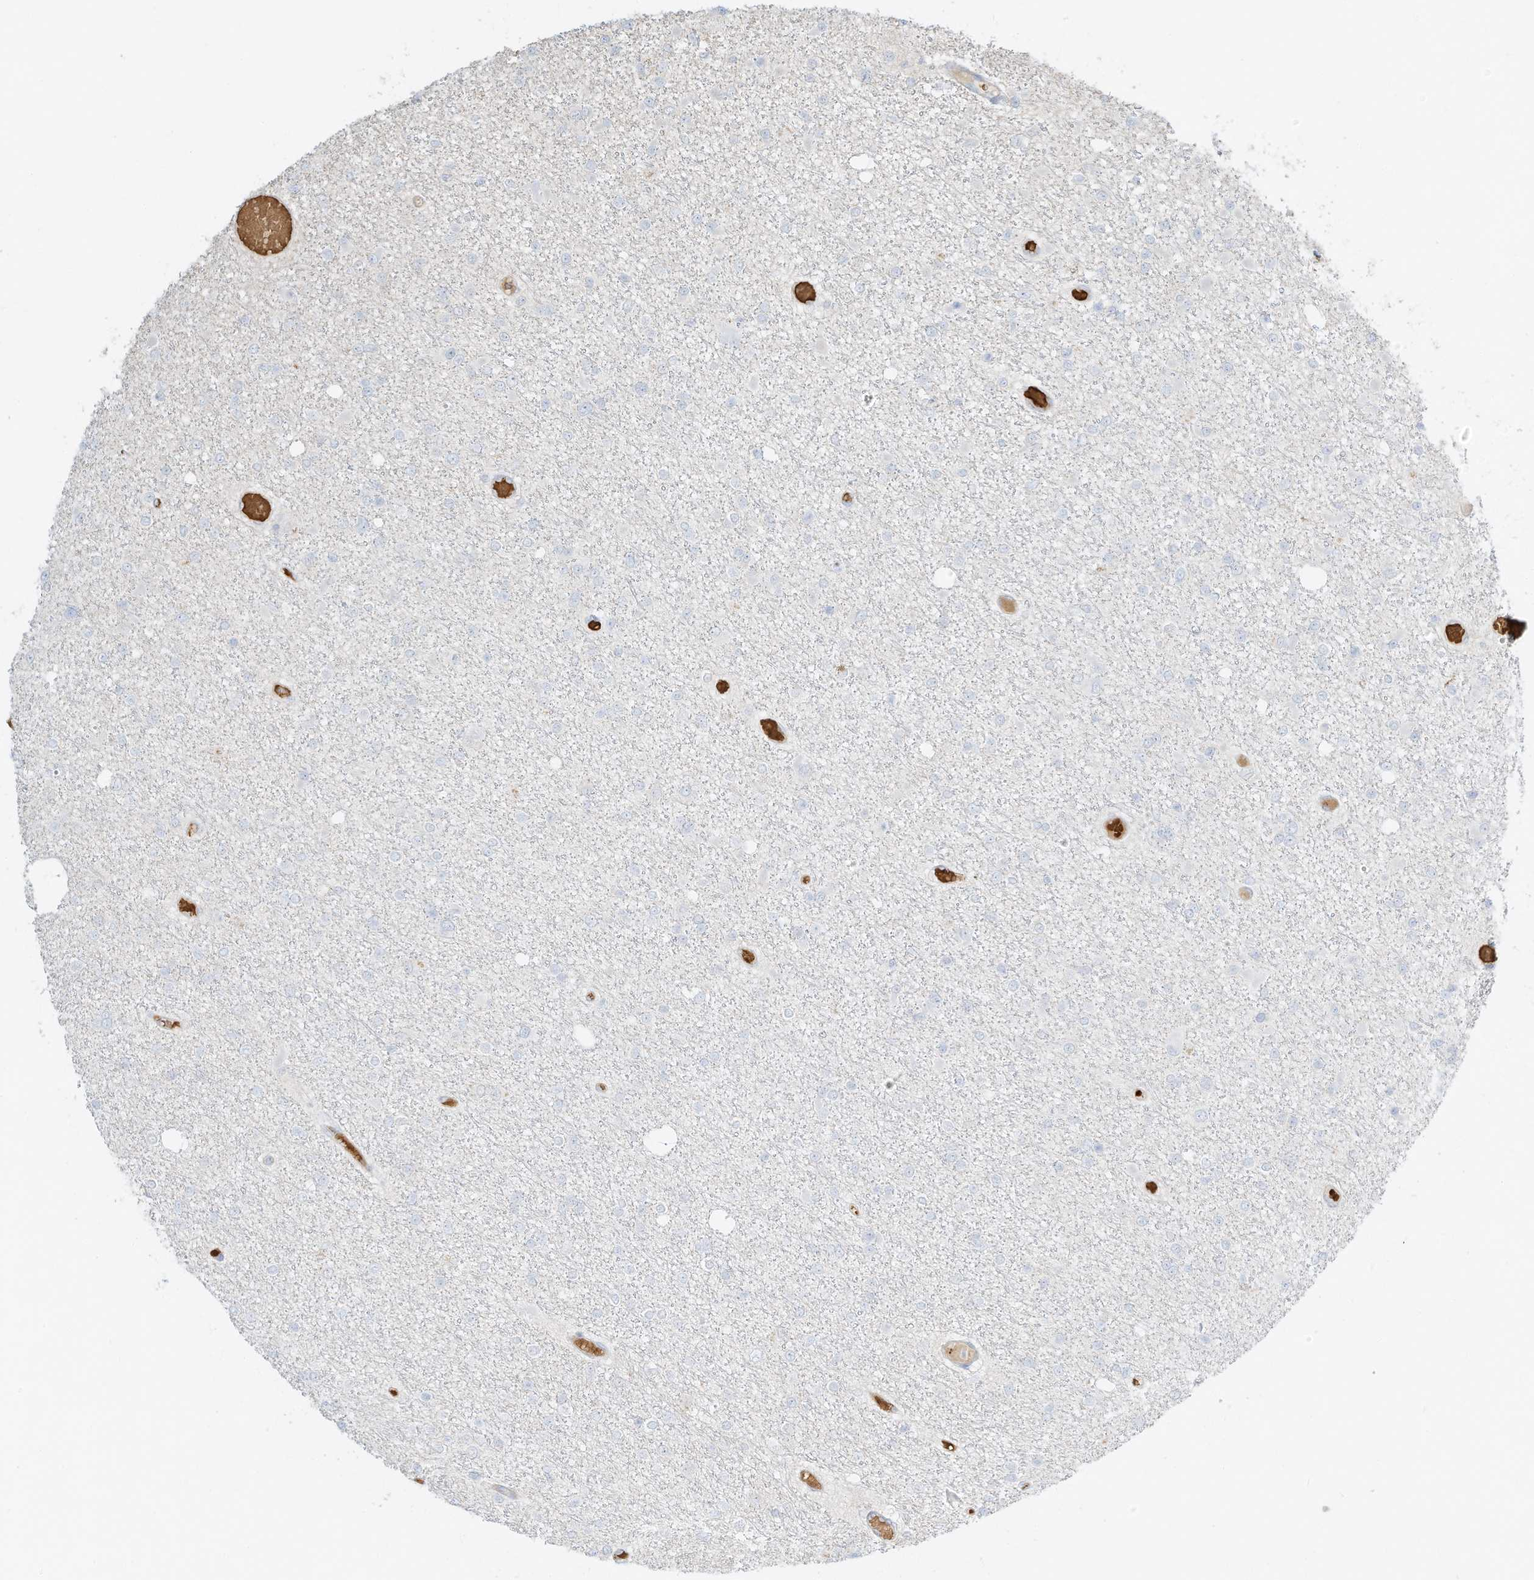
{"staining": {"intensity": "negative", "quantity": "none", "location": "none"}, "tissue": "glioma", "cell_type": "Tumor cells", "image_type": "cancer", "snomed": [{"axis": "morphology", "description": "Glioma, malignant, Low grade"}, {"axis": "topography", "description": "Brain"}], "caption": "The histopathology image displays no significant staining in tumor cells of low-grade glioma (malignant). Nuclei are stained in blue.", "gene": "OFD1", "patient": {"sex": "female", "age": 22}}